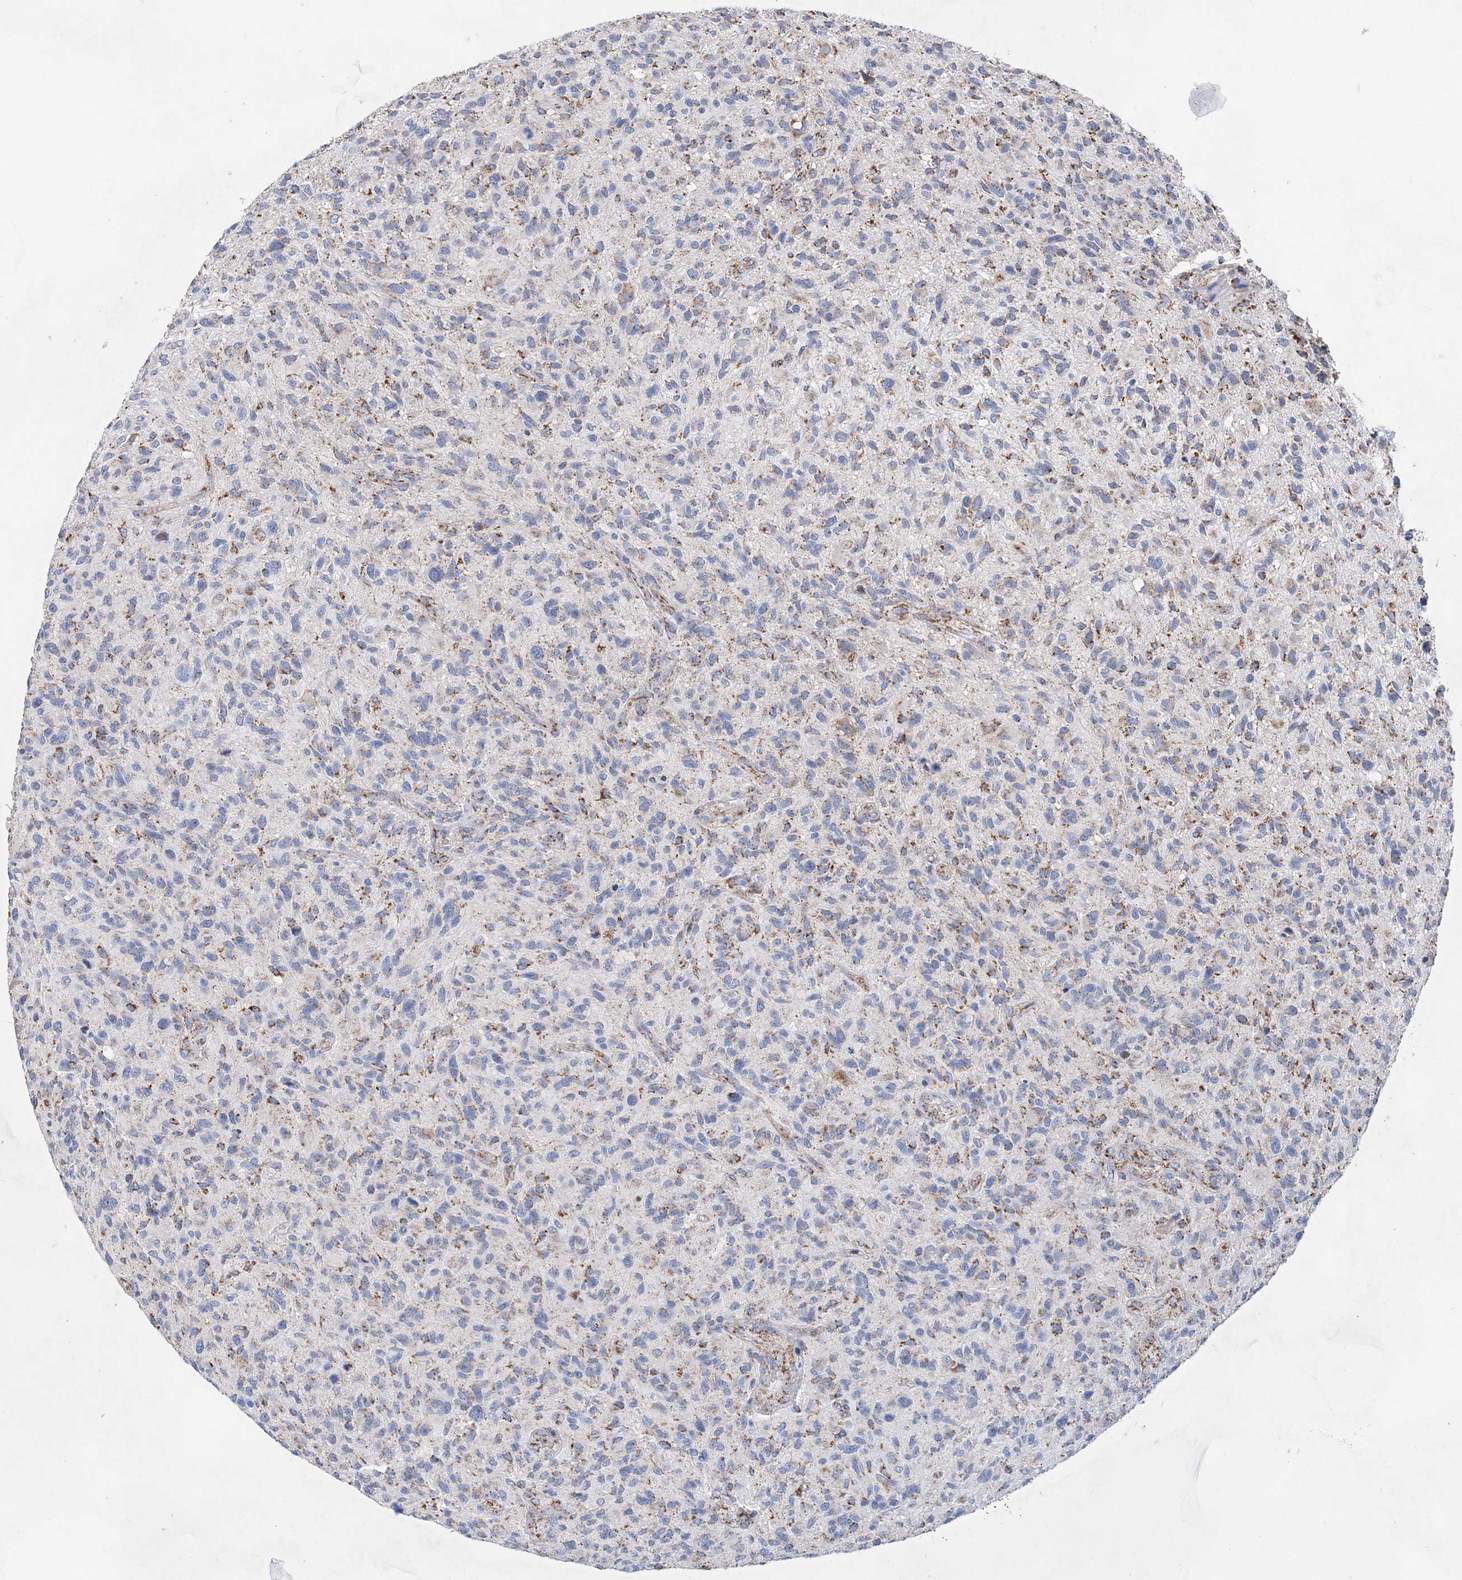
{"staining": {"intensity": "moderate", "quantity": "<25%", "location": "cytoplasmic/membranous"}, "tissue": "glioma", "cell_type": "Tumor cells", "image_type": "cancer", "snomed": [{"axis": "morphology", "description": "Glioma, malignant, High grade"}, {"axis": "topography", "description": "Brain"}], "caption": "IHC (DAB) staining of glioma shows moderate cytoplasmic/membranous protein staining in approximately <25% of tumor cells.", "gene": "ACOT9", "patient": {"sex": "male", "age": 47}}